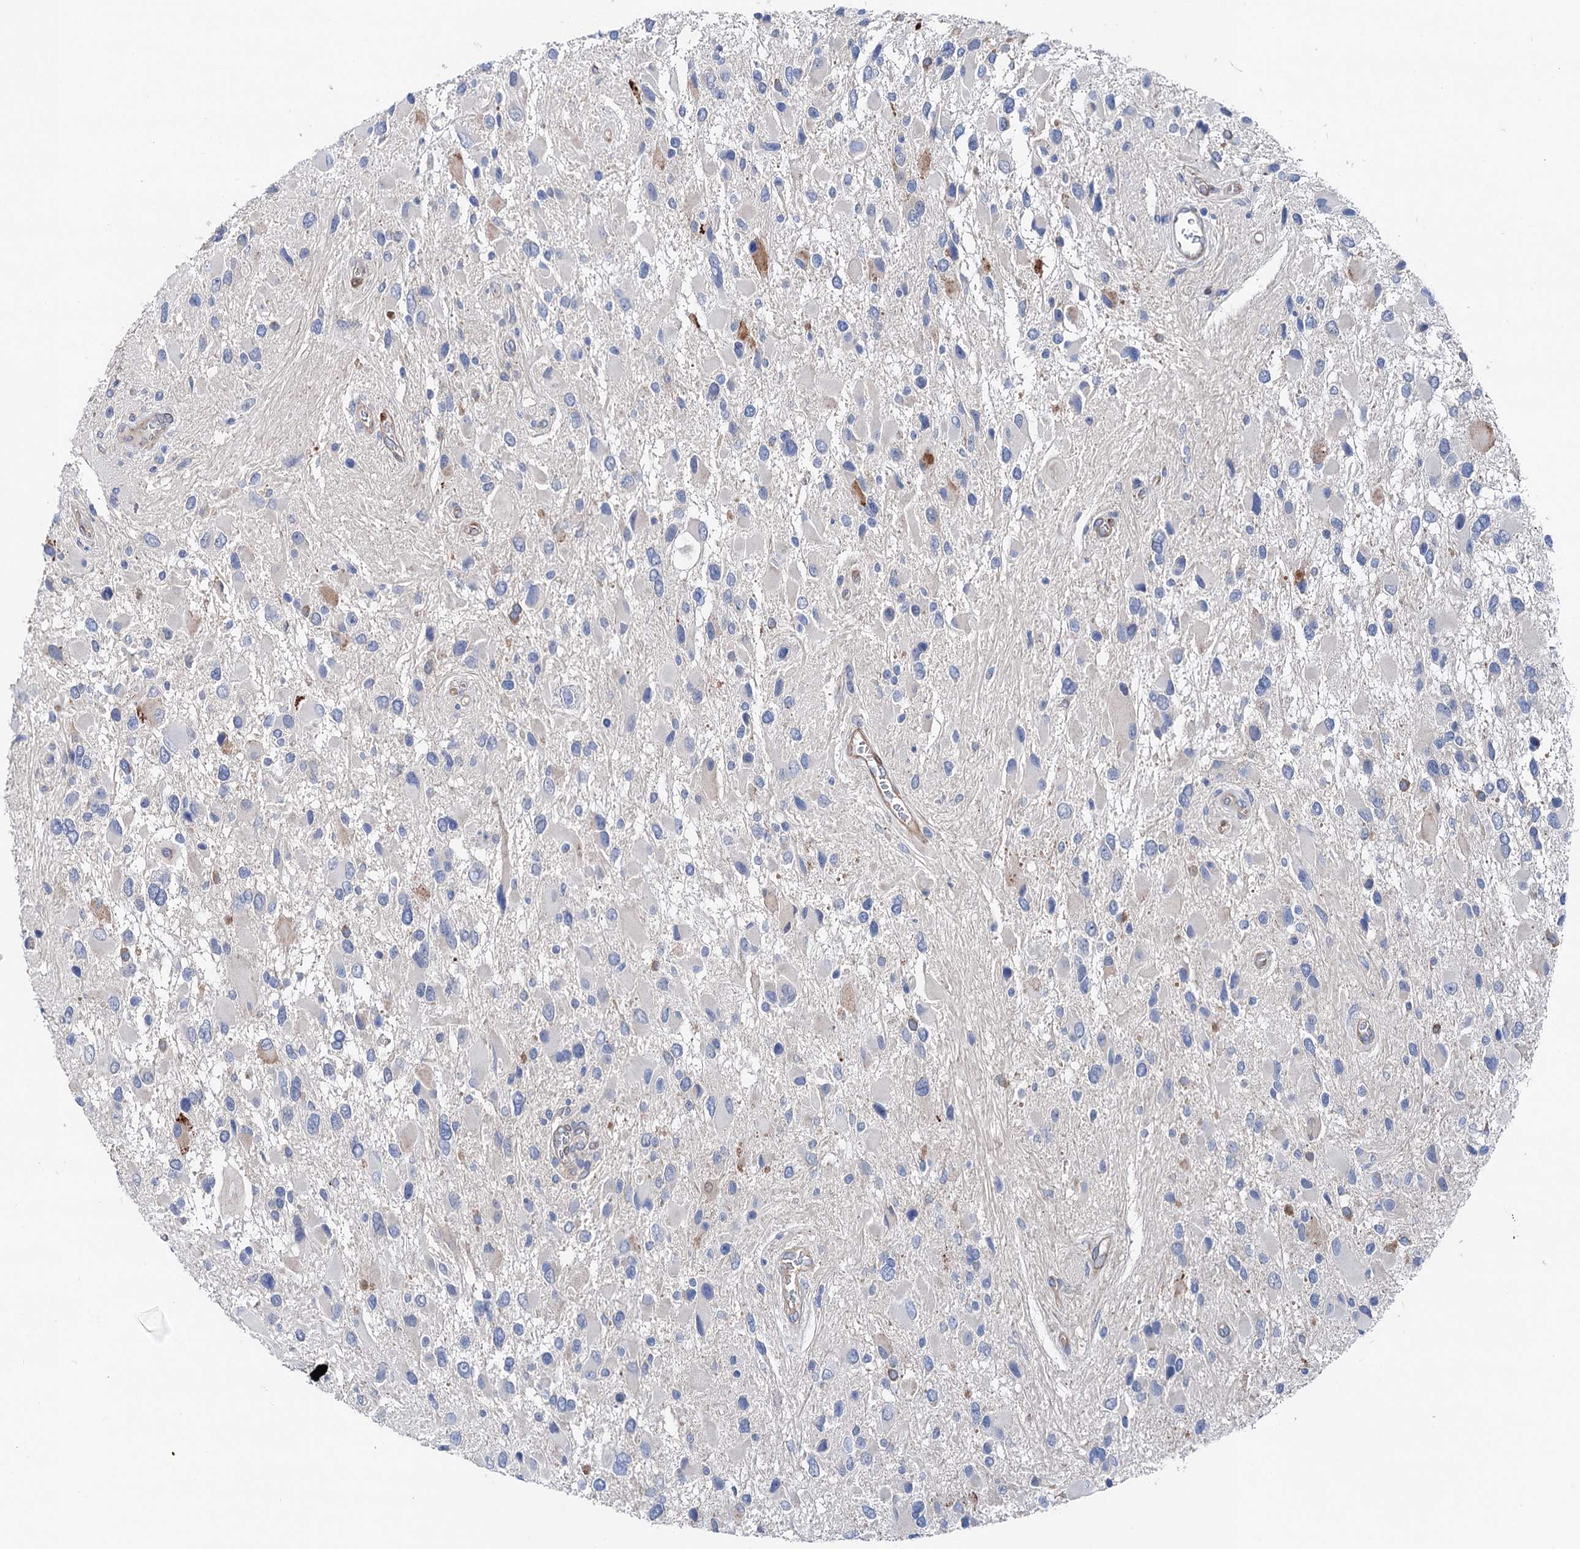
{"staining": {"intensity": "negative", "quantity": "none", "location": "none"}, "tissue": "glioma", "cell_type": "Tumor cells", "image_type": "cancer", "snomed": [{"axis": "morphology", "description": "Glioma, malignant, High grade"}, {"axis": "topography", "description": "Brain"}], "caption": "Micrograph shows no significant protein staining in tumor cells of glioma. Nuclei are stained in blue.", "gene": "SHROOM1", "patient": {"sex": "male", "age": 53}}